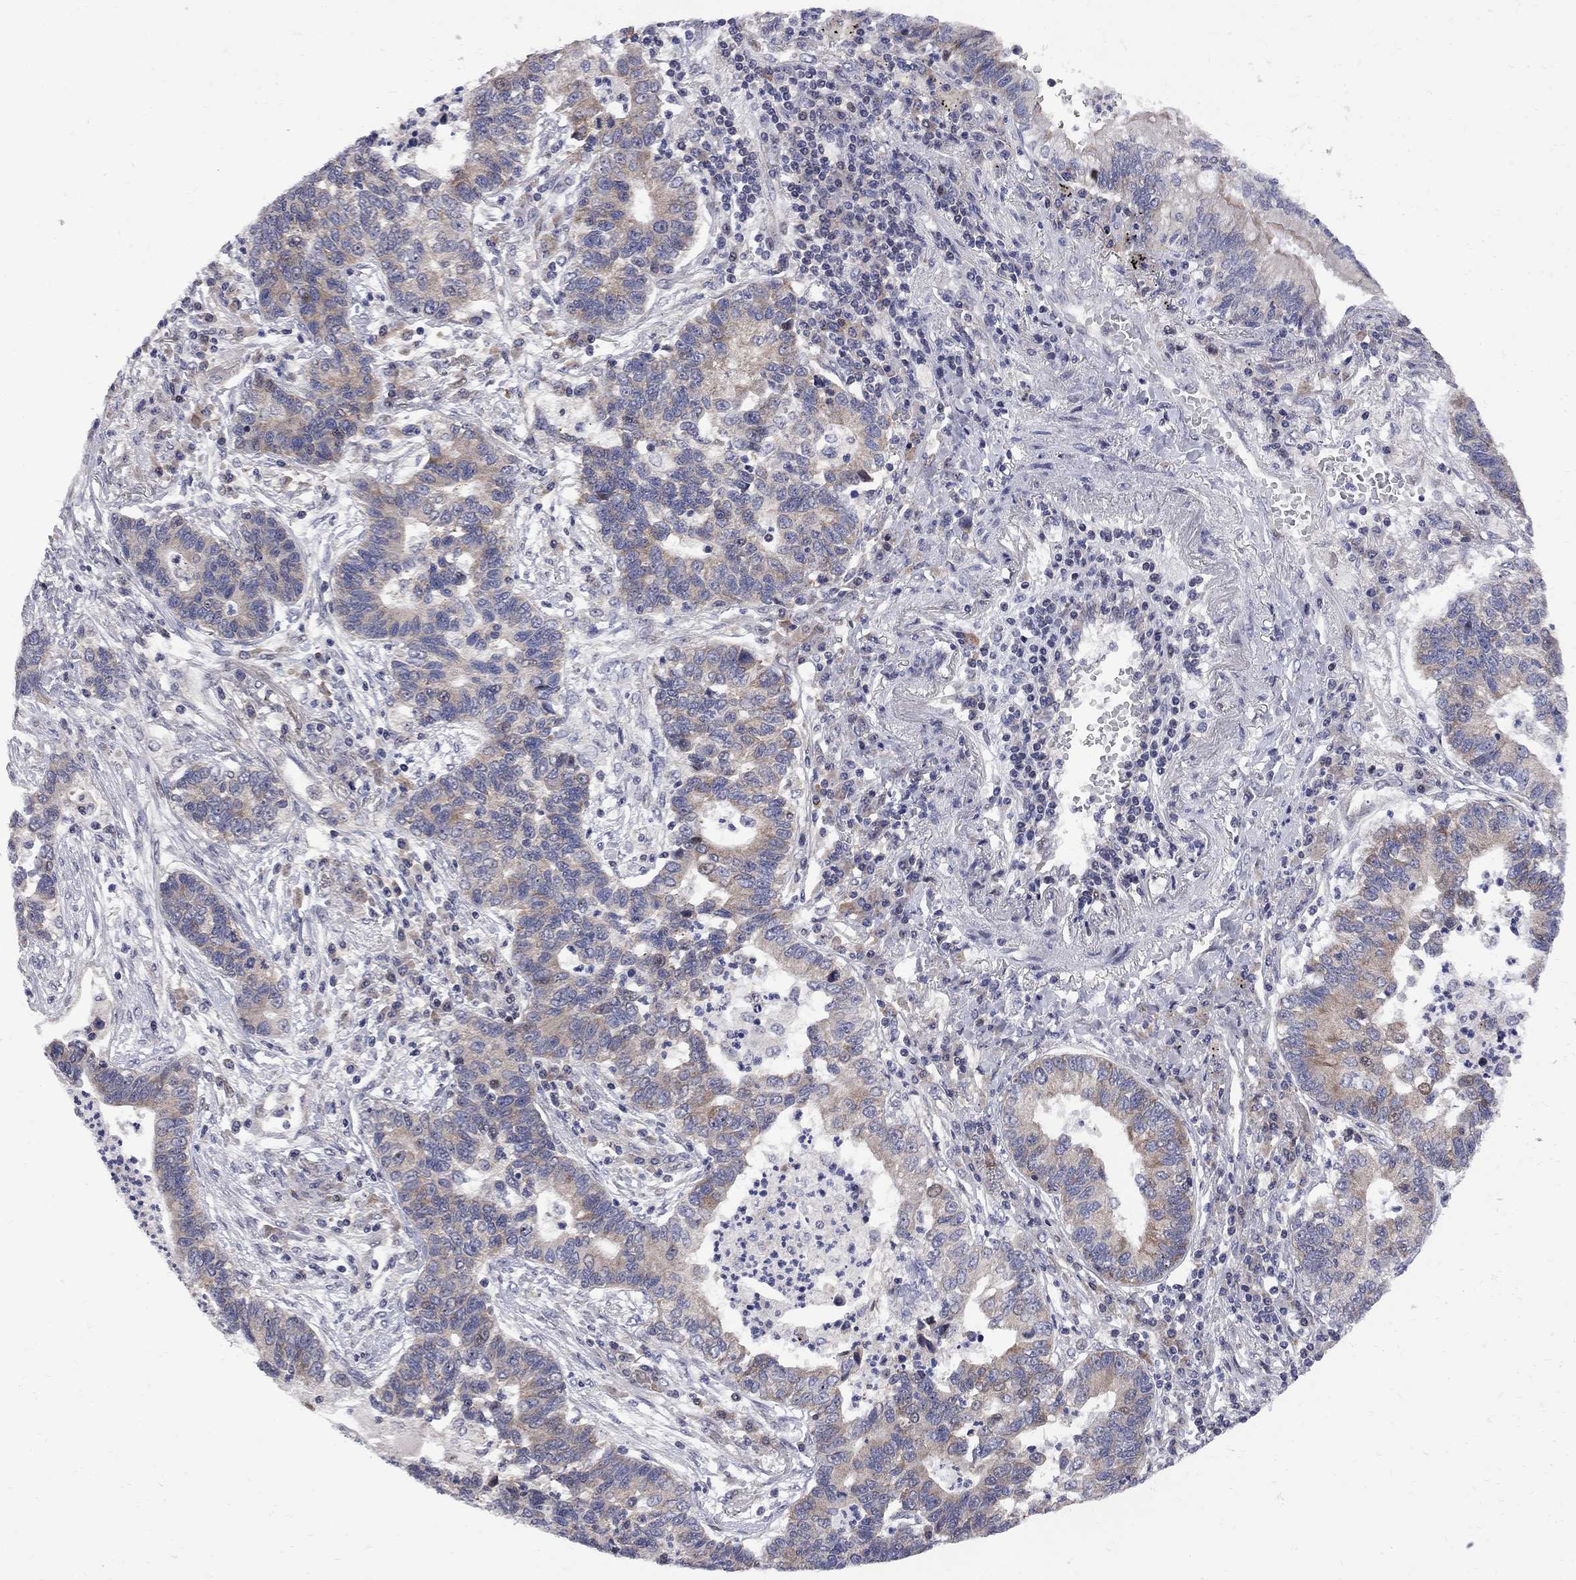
{"staining": {"intensity": "weak", "quantity": ">75%", "location": "cytoplasmic/membranous"}, "tissue": "lung cancer", "cell_type": "Tumor cells", "image_type": "cancer", "snomed": [{"axis": "morphology", "description": "Adenocarcinoma, NOS"}, {"axis": "topography", "description": "Lung"}], "caption": "Weak cytoplasmic/membranous expression for a protein is present in approximately >75% of tumor cells of adenocarcinoma (lung) using IHC.", "gene": "CNOT11", "patient": {"sex": "female", "age": 57}}